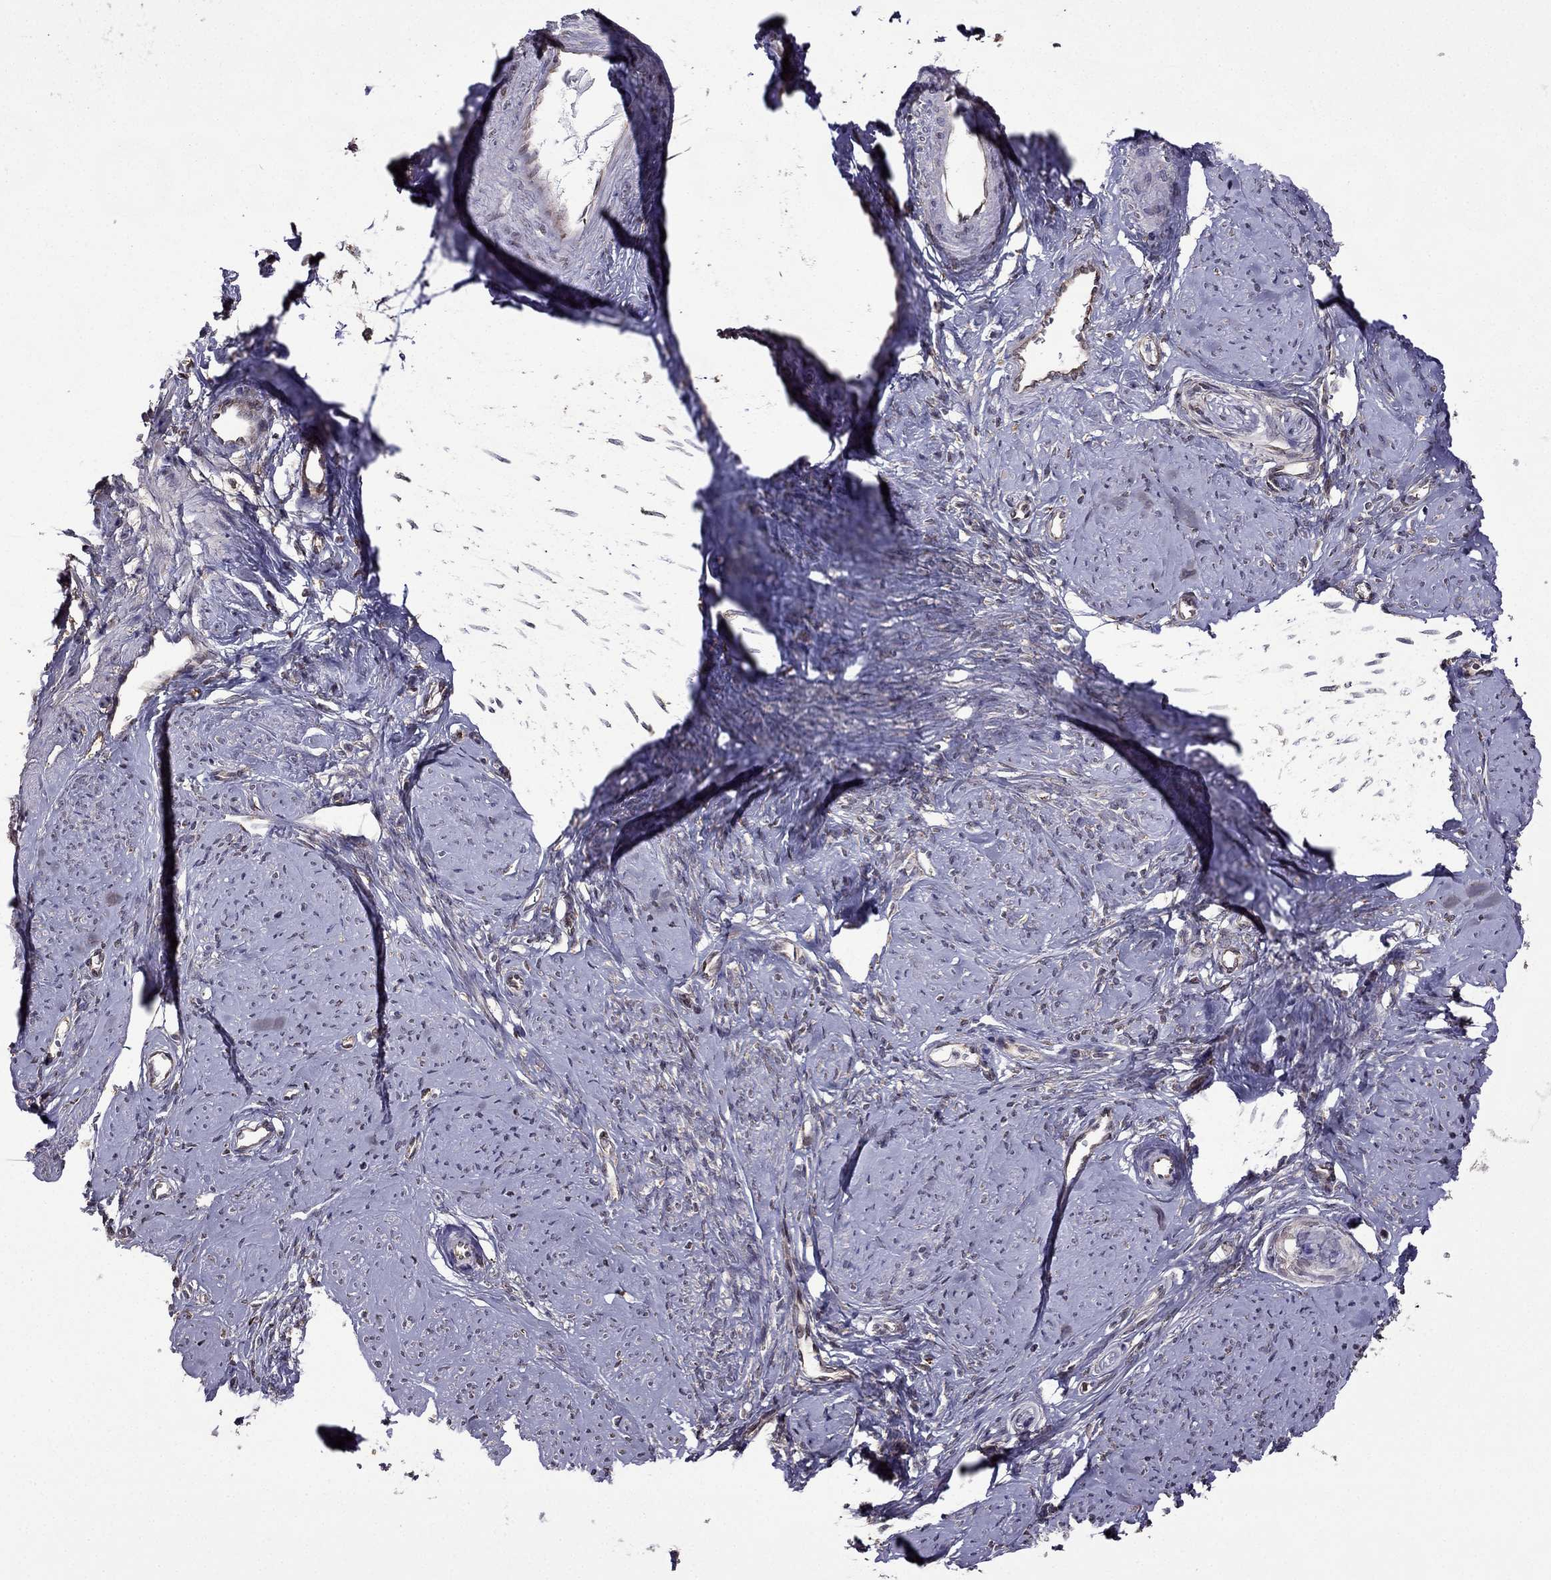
{"staining": {"intensity": "negative", "quantity": "none", "location": "none"}, "tissue": "smooth muscle", "cell_type": "Smooth muscle cells", "image_type": "normal", "snomed": [{"axis": "morphology", "description": "Normal tissue, NOS"}, {"axis": "topography", "description": "Smooth muscle"}], "caption": "Smooth muscle cells are negative for brown protein staining in normal smooth muscle. (DAB (3,3'-diaminobenzidine) immunohistochemistry (IHC), high magnification).", "gene": "IKBIP", "patient": {"sex": "female", "age": 48}}